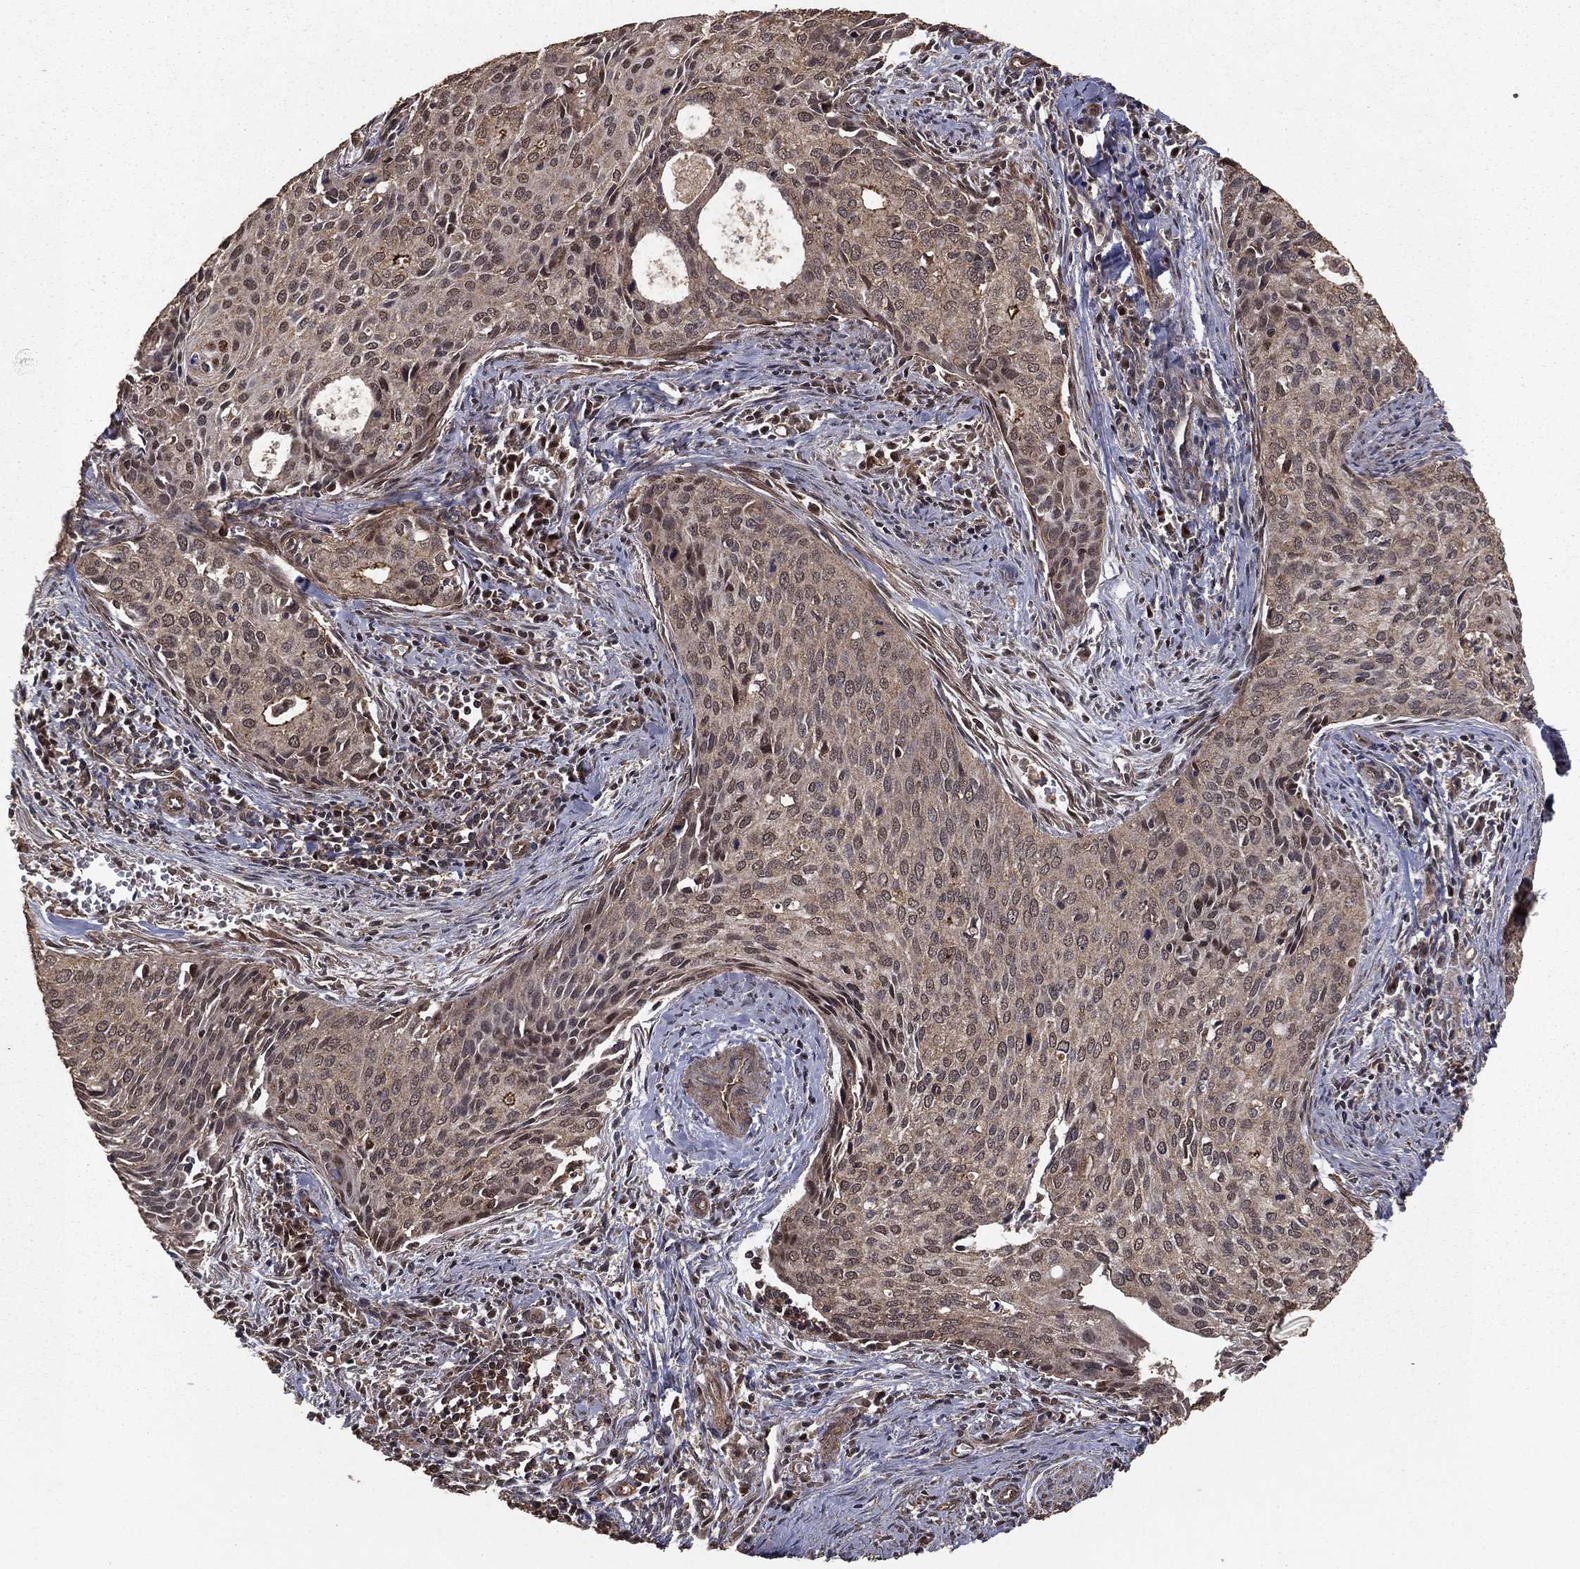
{"staining": {"intensity": "weak", "quantity": "25%-75%", "location": "cytoplasmic/membranous"}, "tissue": "cervical cancer", "cell_type": "Tumor cells", "image_type": "cancer", "snomed": [{"axis": "morphology", "description": "Squamous cell carcinoma, NOS"}, {"axis": "topography", "description": "Cervix"}], "caption": "Immunohistochemistry (IHC) (DAB) staining of human cervical squamous cell carcinoma reveals weak cytoplasmic/membranous protein staining in approximately 25%-75% of tumor cells. The staining is performed using DAB (3,3'-diaminobenzidine) brown chromogen to label protein expression. The nuclei are counter-stained blue using hematoxylin.", "gene": "PRDM1", "patient": {"sex": "female", "age": 29}}